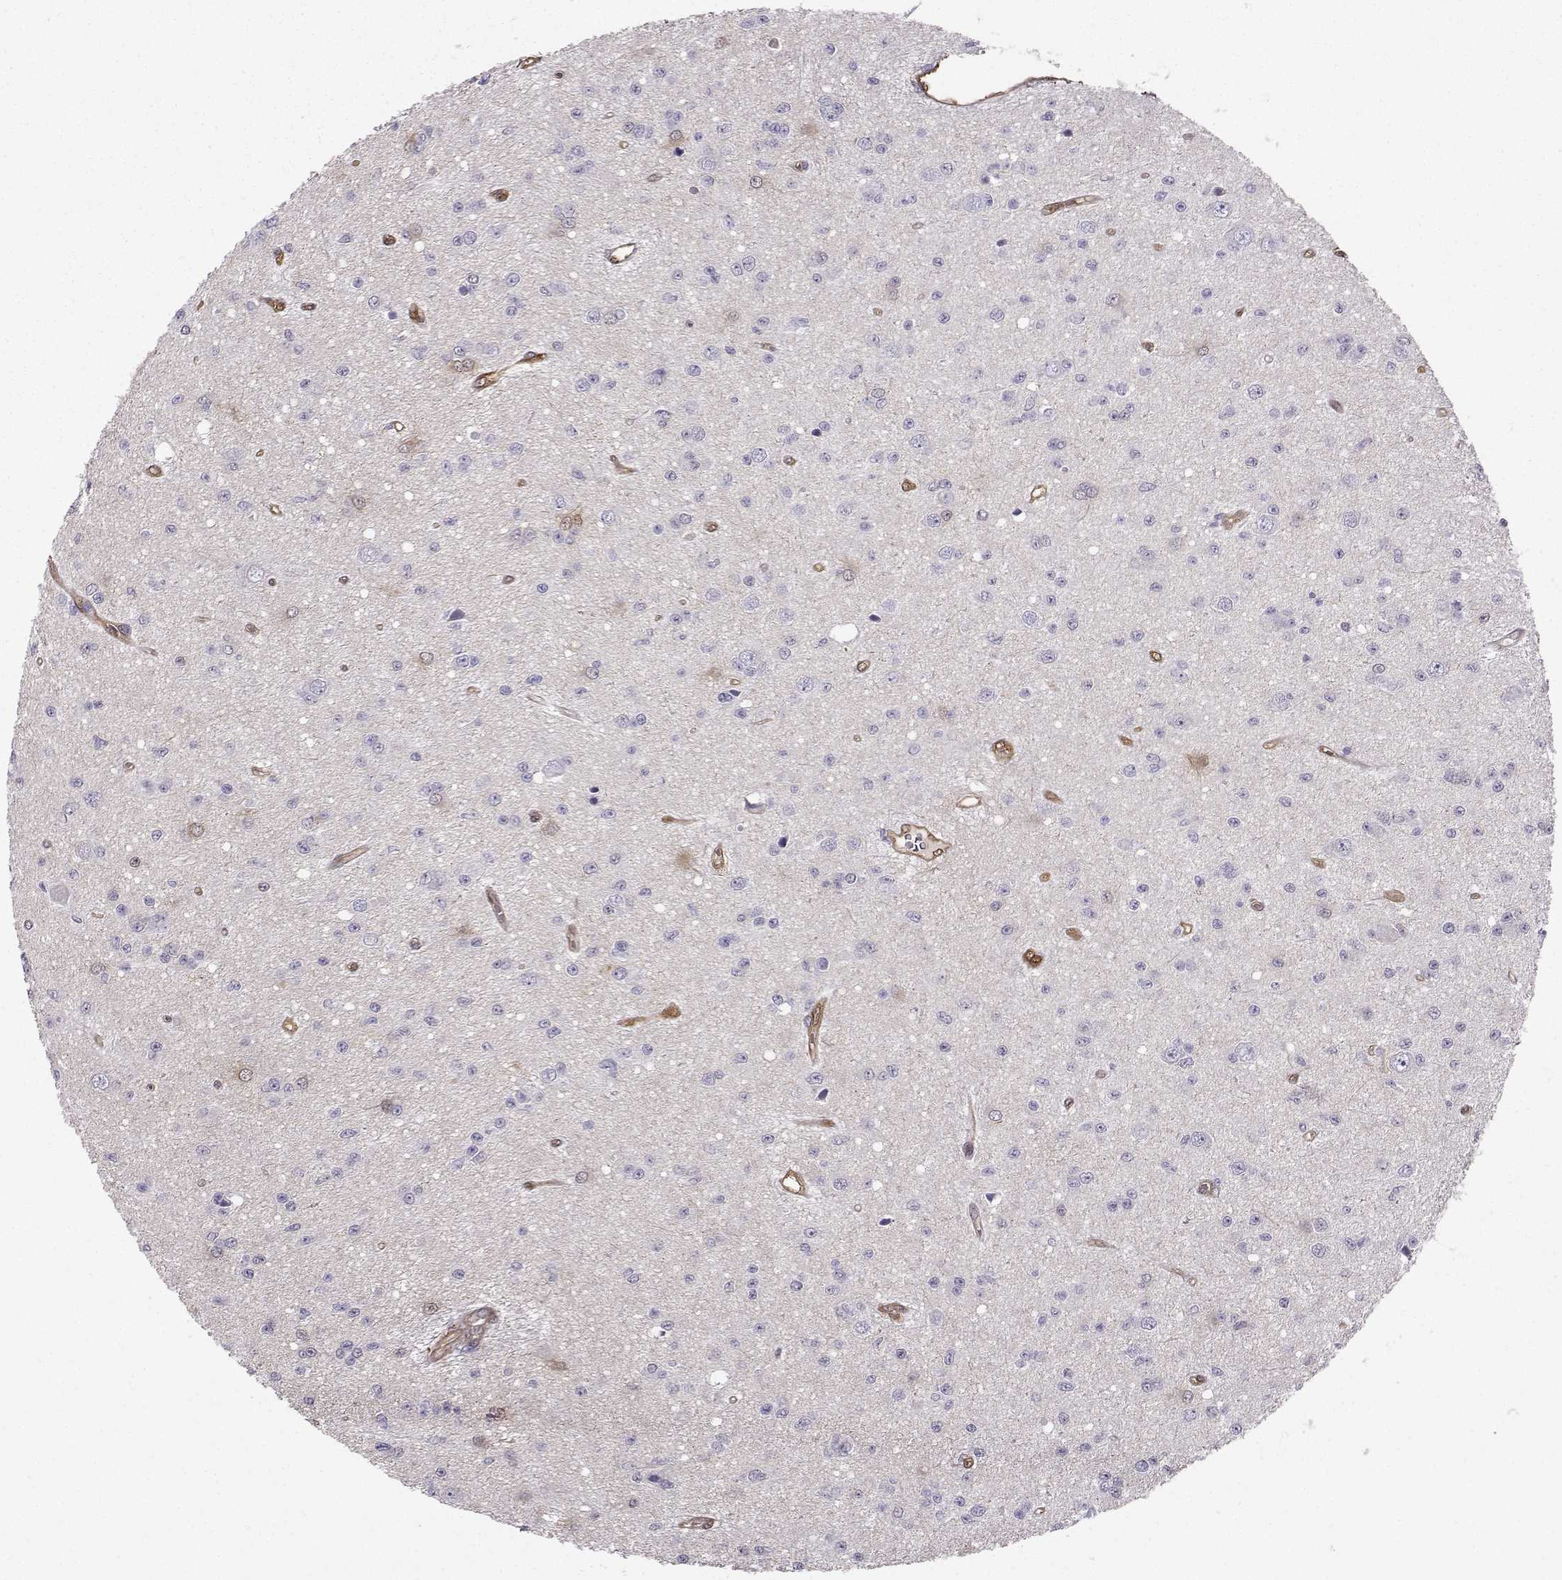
{"staining": {"intensity": "negative", "quantity": "none", "location": "none"}, "tissue": "glioma", "cell_type": "Tumor cells", "image_type": "cancer", "snomed": [{"axis": "morphology", "description": "Glioma, malignant, Low grade"}, {"axis": "topography", "description": "Brain"}], "caption": "Image shows no significant protein positivity in tumor cells of malignant low-grade glioma.", "gene": "NQO1", "patient": {"sex": "female", "age": 45}}